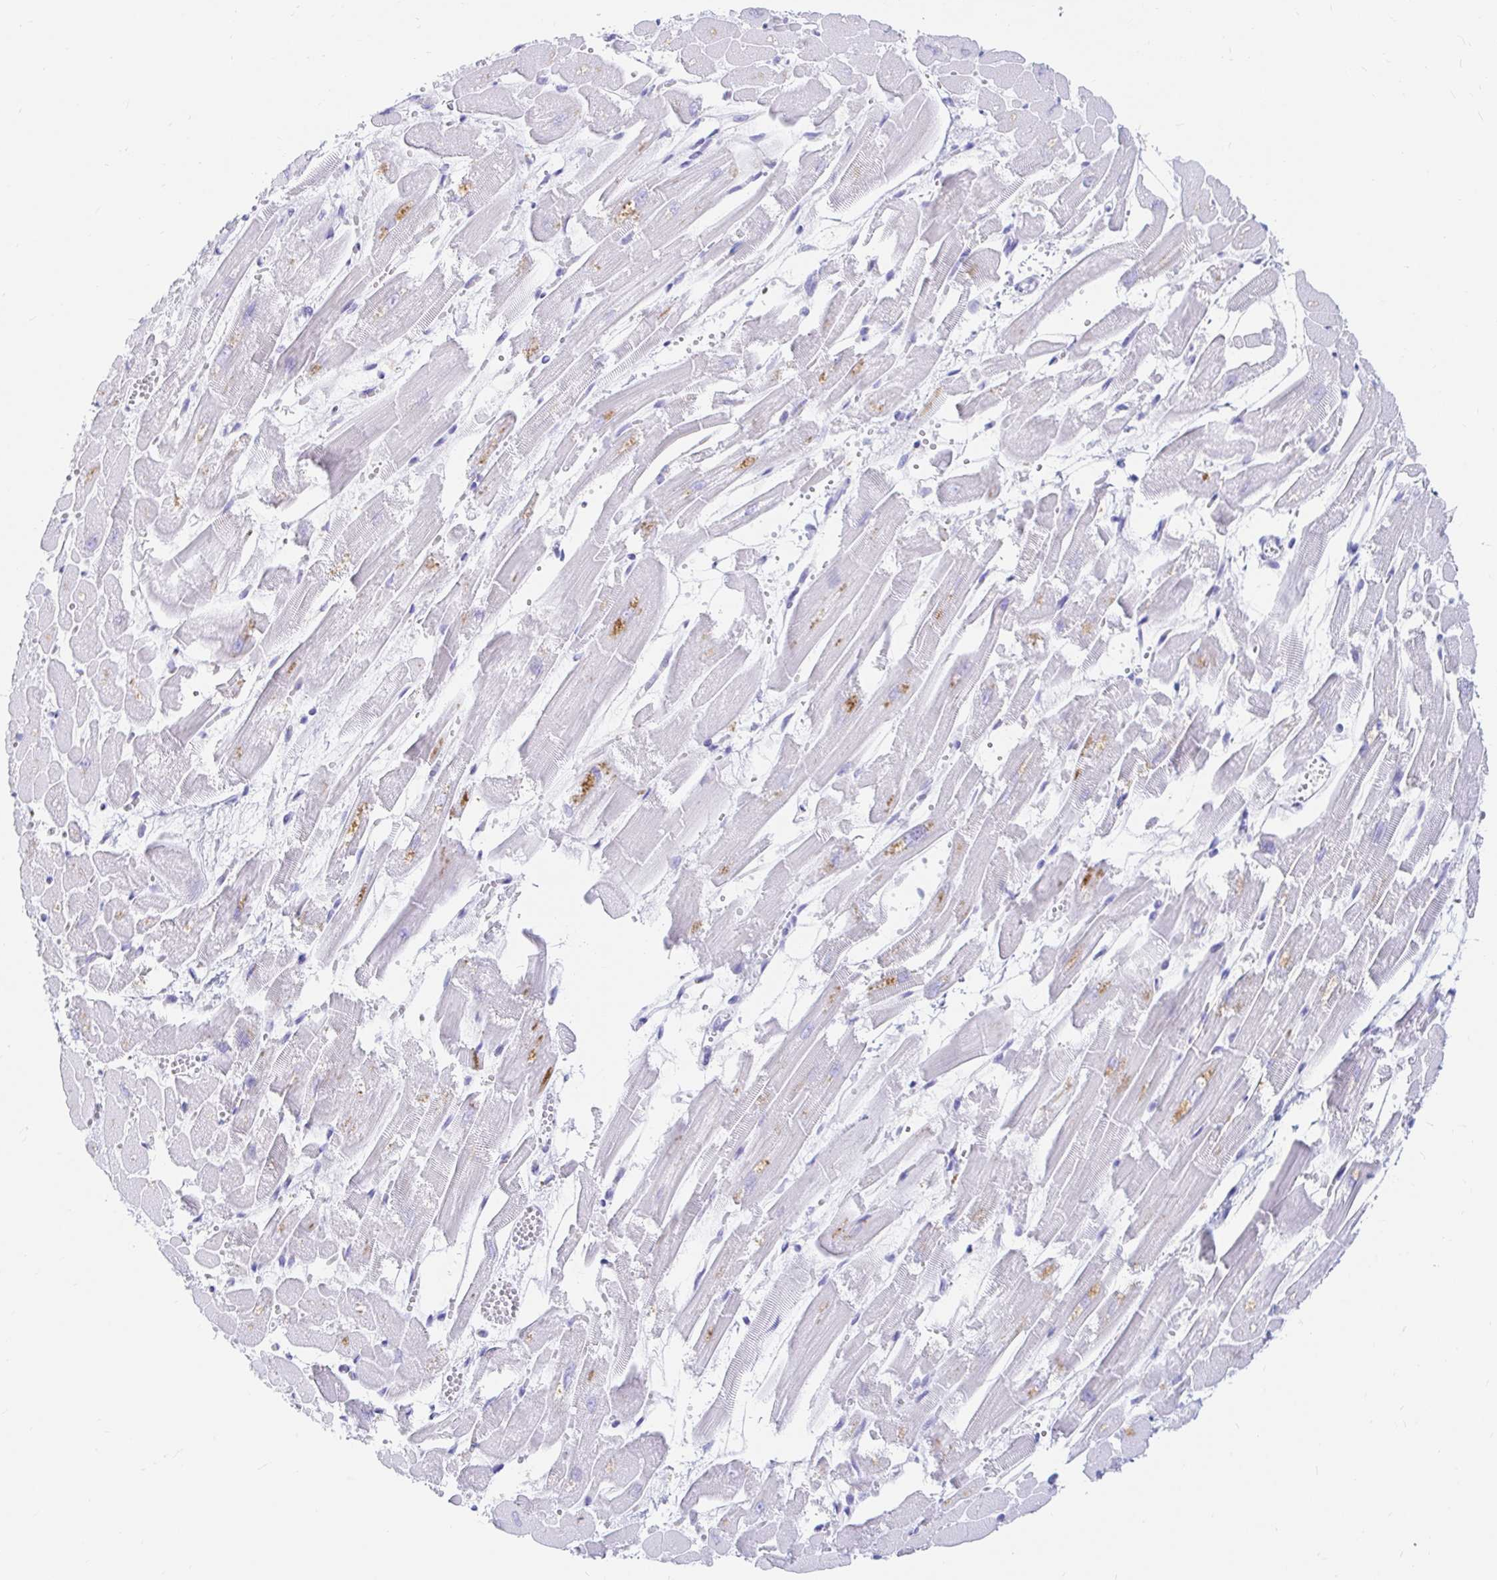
{"staining": {"intensity": "moderate", "quantity": "<25%", "location": "cytoplasmic/membranous"}, "tissue": "heart muscle", "cell_type": "Cardiomyocytes", "image_type": "normal", "snomed": [{"axis": "morphology", "description": "Normal tissue, NOS"}, {"axis": "topography", "description": "Heart"}], "caption": "Immunohistochemical staining of unremarkable heart muscle displays low levels of moderate cytoplasmic/membranous positivity in about <25% of cardiomyocytes. (DAB IHC with brightfield microscopy, high magnification).", "gene": "OR6T1", "patient": {"sex": "female", "age": 52}}